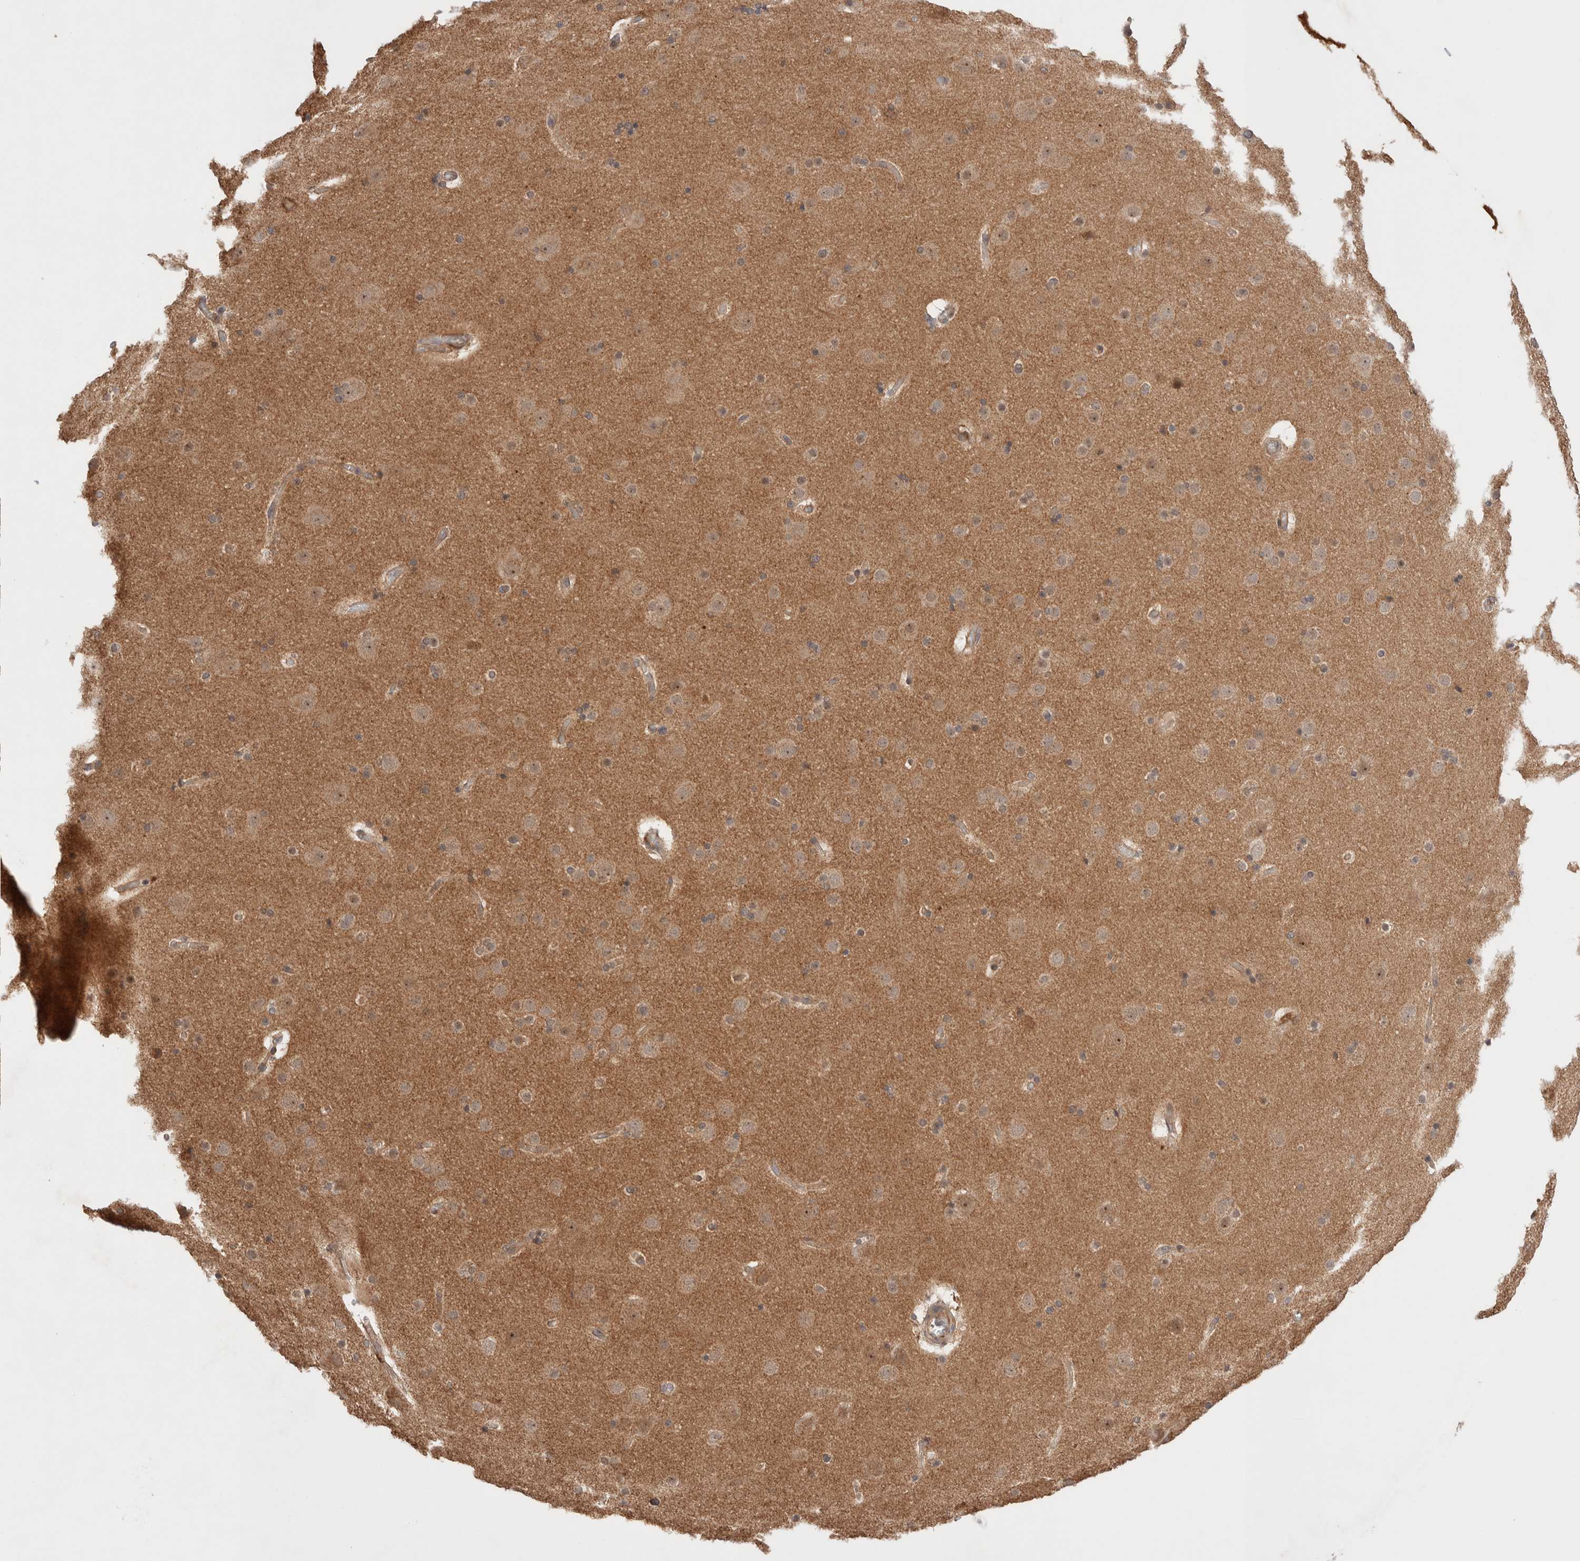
{"staining": {"intensity": "moderate", "quantity": ">75%", "location": "cytoplasmic/membranous"}, "tissue": "cerebral cortex", "cell_type": "Endothelial cells", "image_type": "normal", "snomed": [{"axis": "morphology", "description": "Normal tissue, NOS"}, {"axis": "topography", "description": "Cerebral cortex"}], "caption": "Cerebral cortex stained with DAB immunohistochemistry (IHC) exhibits medium levels of moderate cytoplasmic/membranous expression in approximately >75% of endothelial cells.", "gene": "SIKE1", "patient": {"sex": "male", "age": 57}}